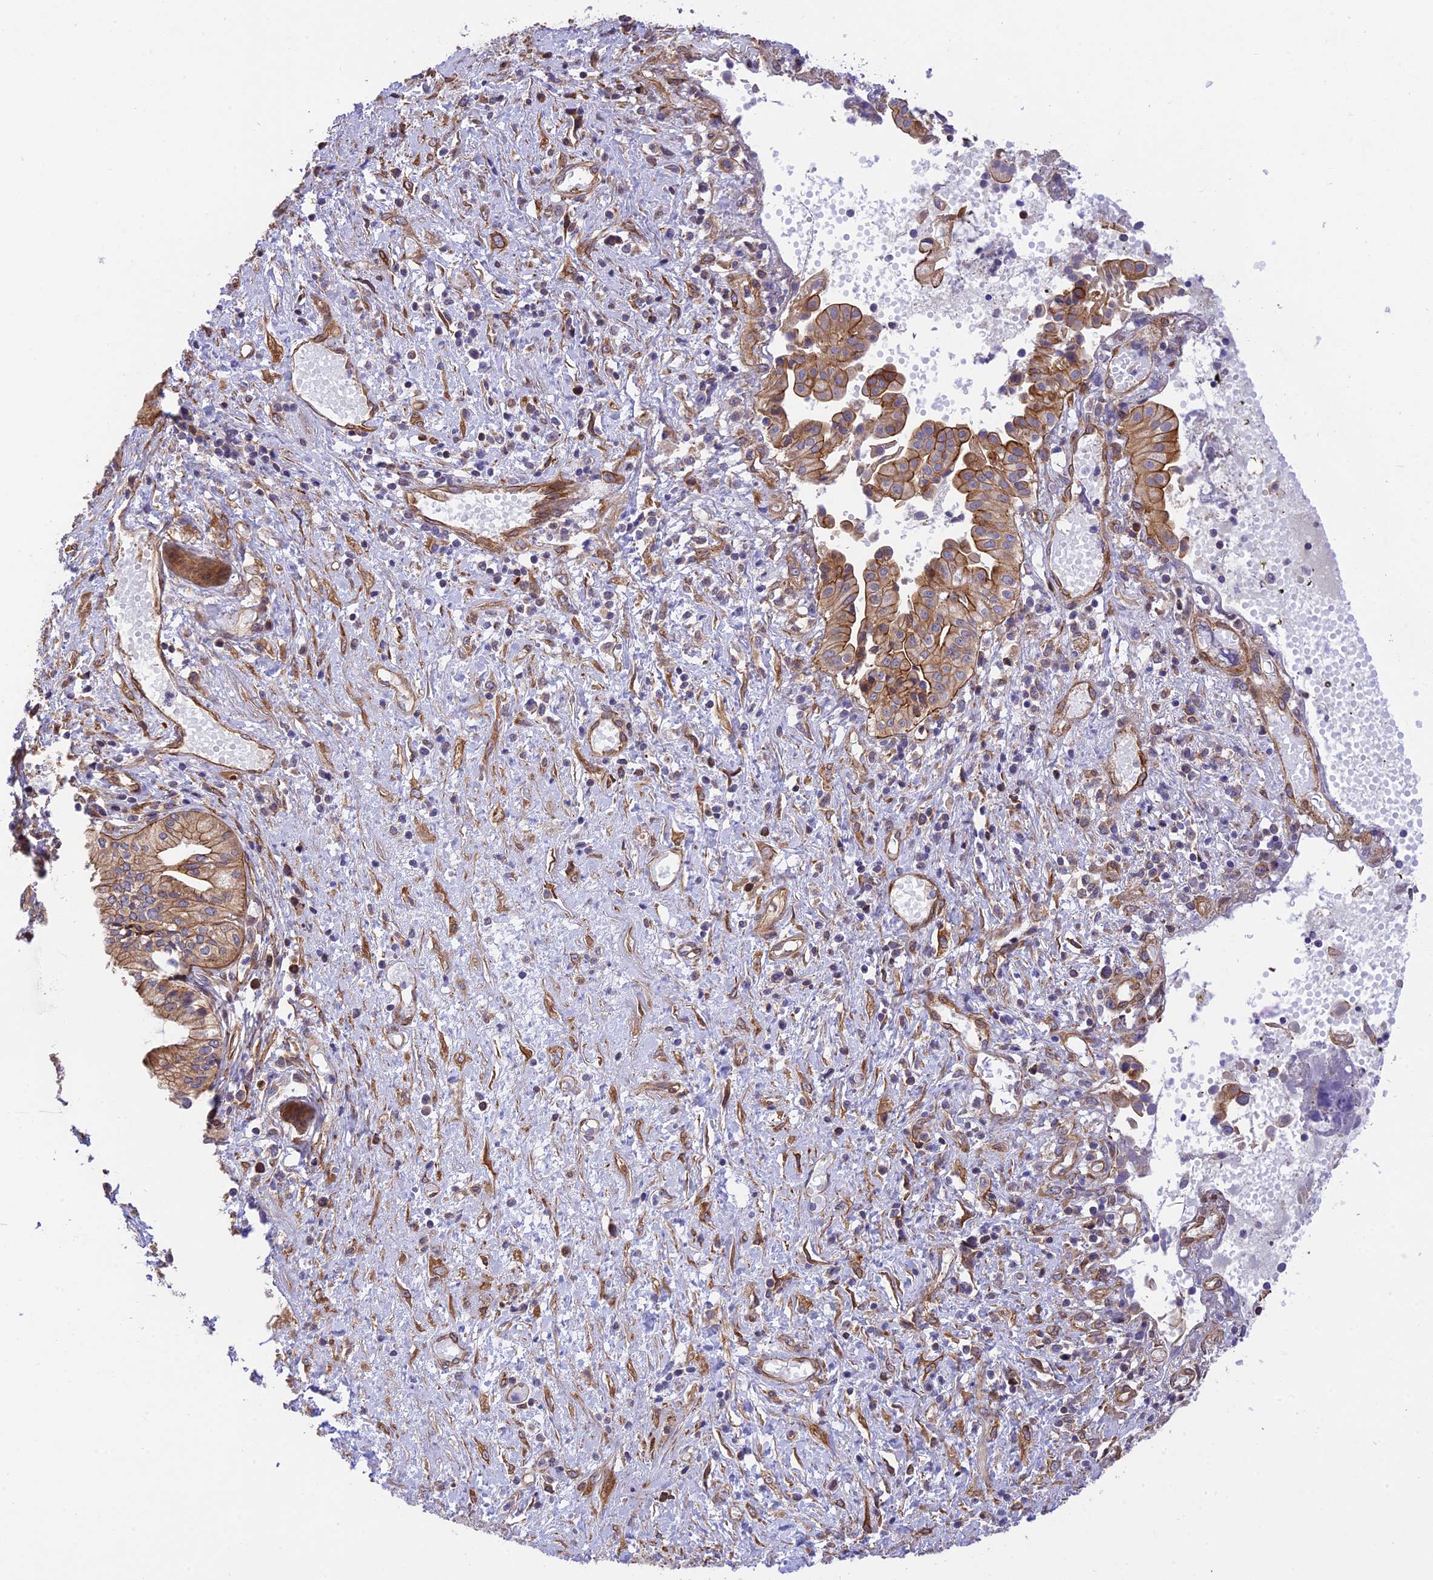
{"staining": {"intensity": "moderate", "quantity": ">75%", "location": "cytoplasmic/membranous"}, "tissue": "pancreatic cancer", "cell_type": "Tumor cells", "image_type": "cancer", "snomed": [{"axis": "morphology", "description": "Adenocarcinoma, NOS"}, {"axis": "topography", "description": "Pancreas"}], "caption": "This photomicrograph displays immunohistochemistry (IHC) staining of pancreatic cancer, with medium moderate cytoplasmic/membranous staining in approximately >75% of tumor cells.", "gene": "EXOC3L4", "patient": {"sex": "female", "age": 50}}